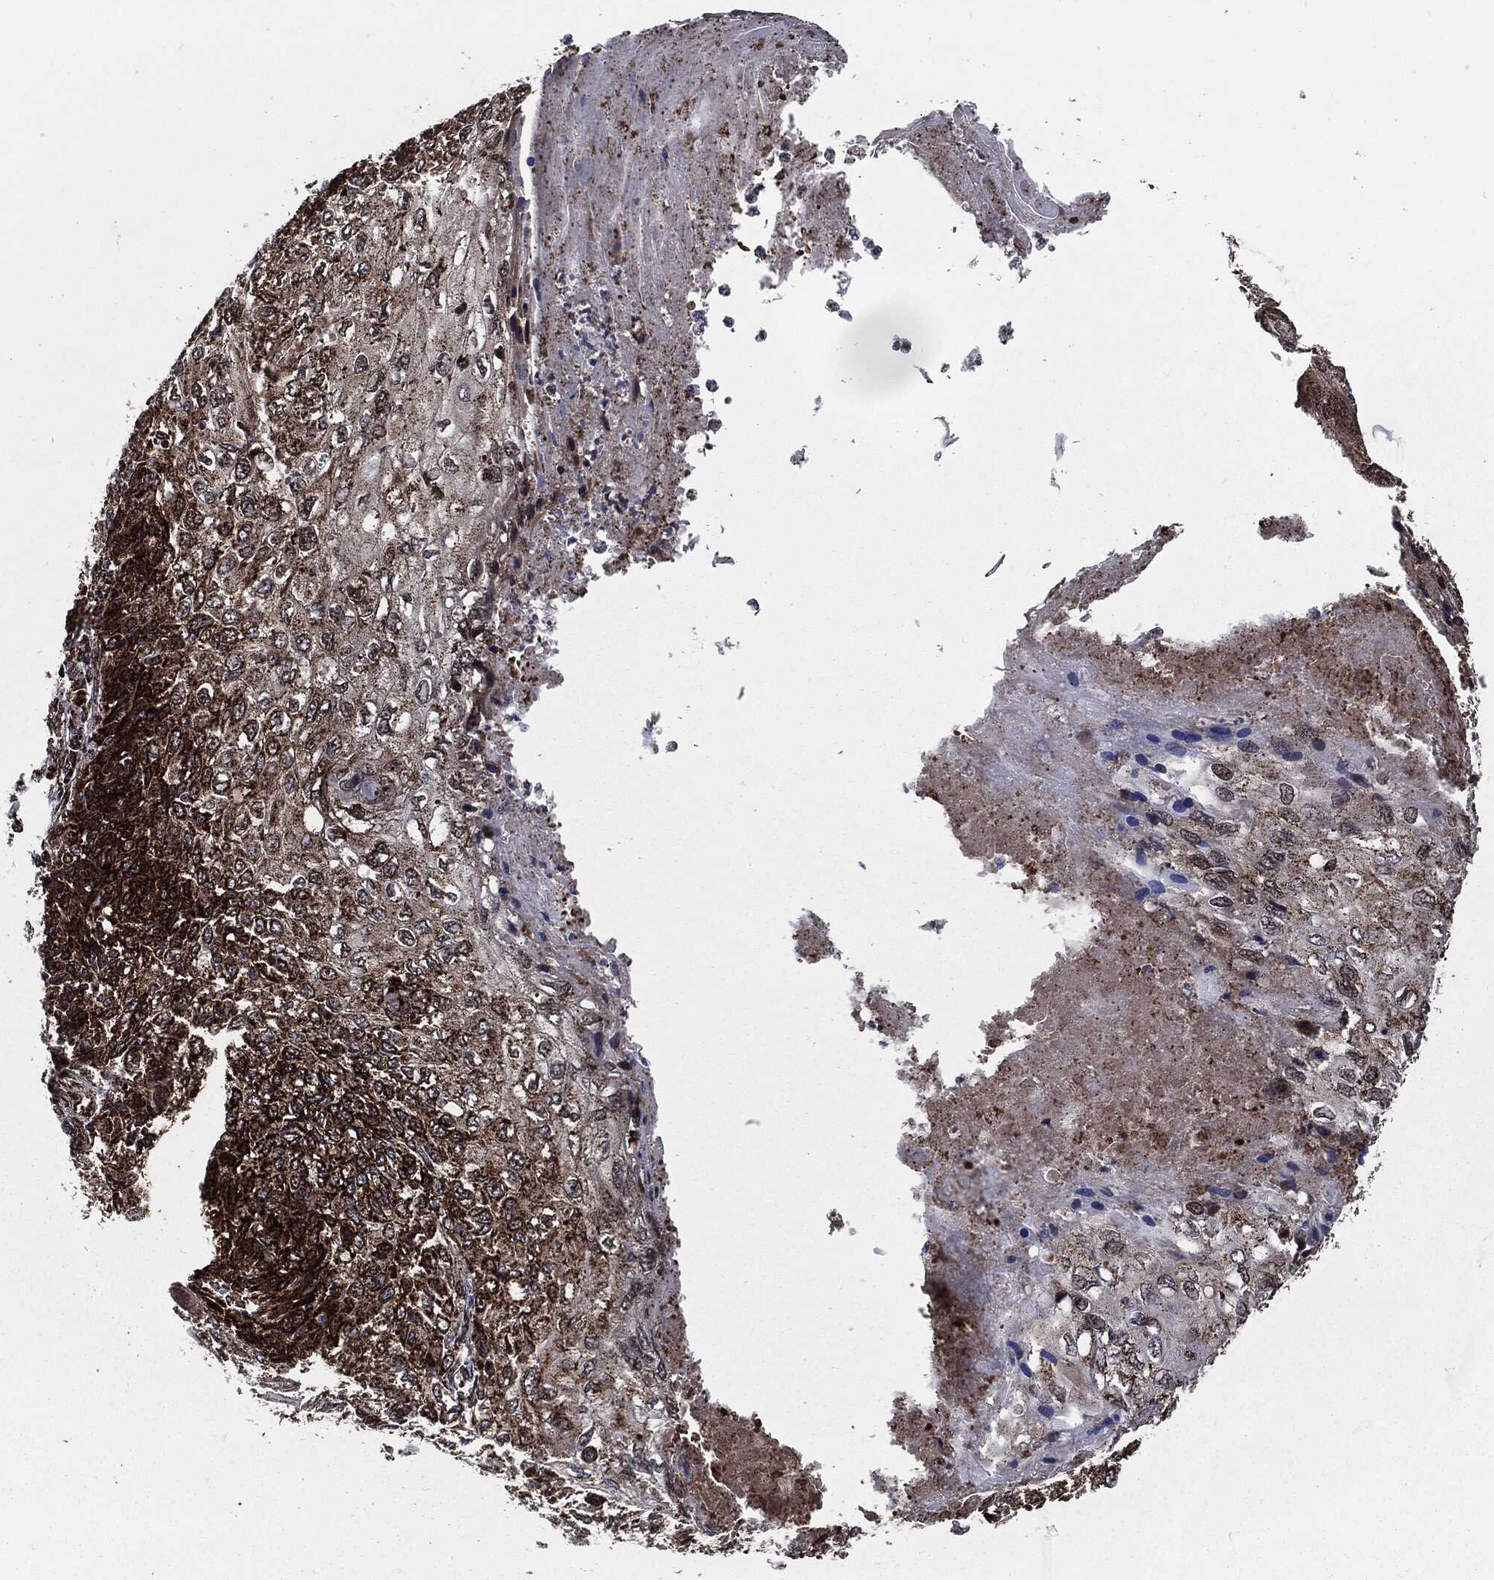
{"staining": {"intensity": "strong", "quantity": "25%-75%", "location": "cytoplasmic/membranous"}, "tissue": "skin cancer", "cell_type": "Tumor cells", "image_type": "cancer", "snomed": [{"axis": "morphology", "description": "Squamous cell carcinoma, NOS"}, {"axis": "topography", "description": "Skin"}], "caption": "An image of skin squamous cell carcinoma stained for a protein exhibits strong cytoplasmic/membranous brown staining in tumor cells.", "gene": "FH", "patient": {"sex": "male", "age": 92}}